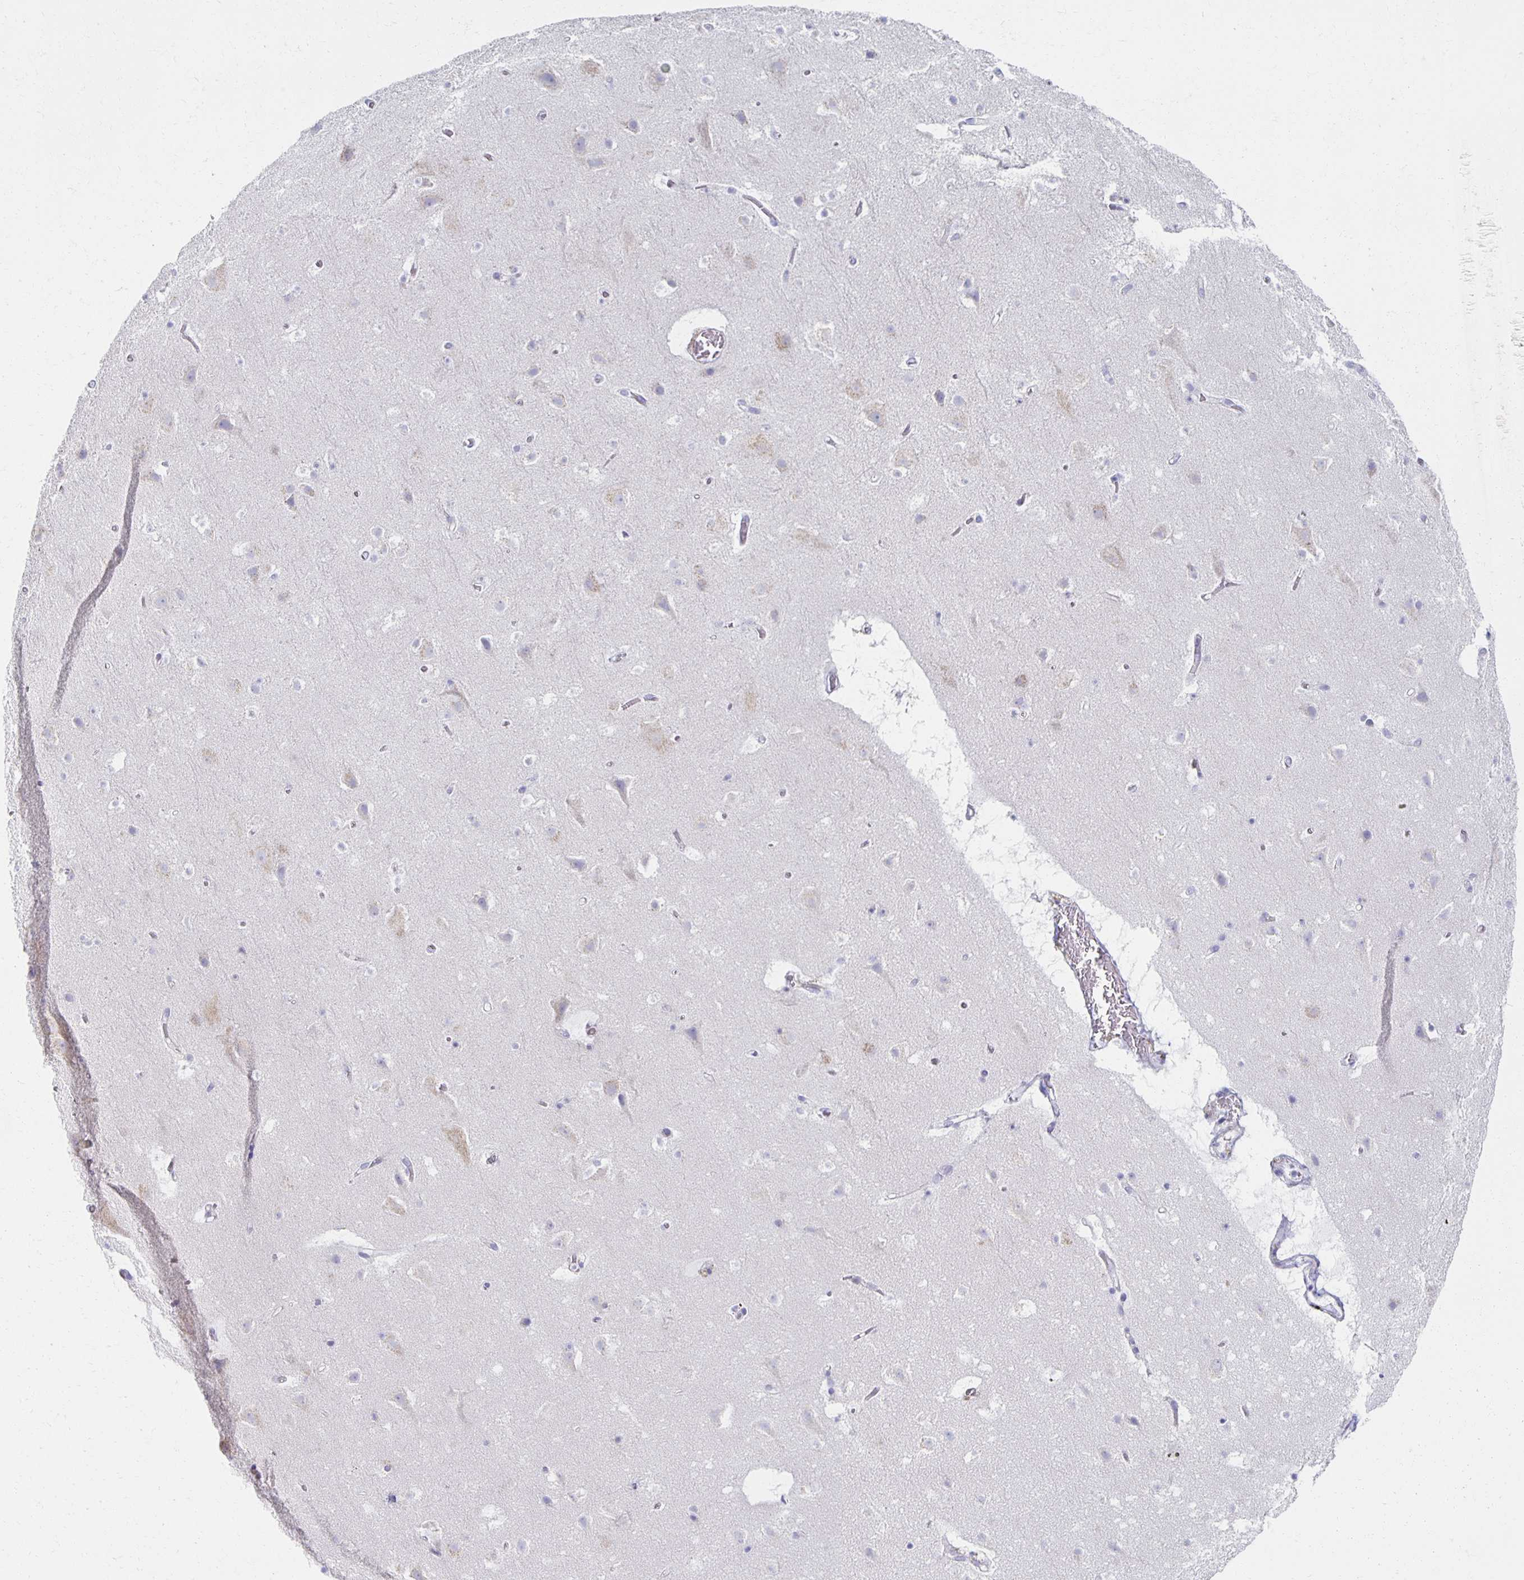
{"staining": {"intensity": "negative", "quantity": "none", "location": "none"}, "tissue": "cerebral cortex", "cell_type": "Endothelial cells", "image_type": "normal", "snomed": [{"axis": "morphology", "description": "Normal tissue, NOS"}, {"axis": "topography", "description": "Cerebral cortex"}], "caption": "IHC of unremarkable human cerebral cortex exhibits no expression in endothelial cells.", "gene": "TEX44", "patient": {"sex": "female", "age": 42}}